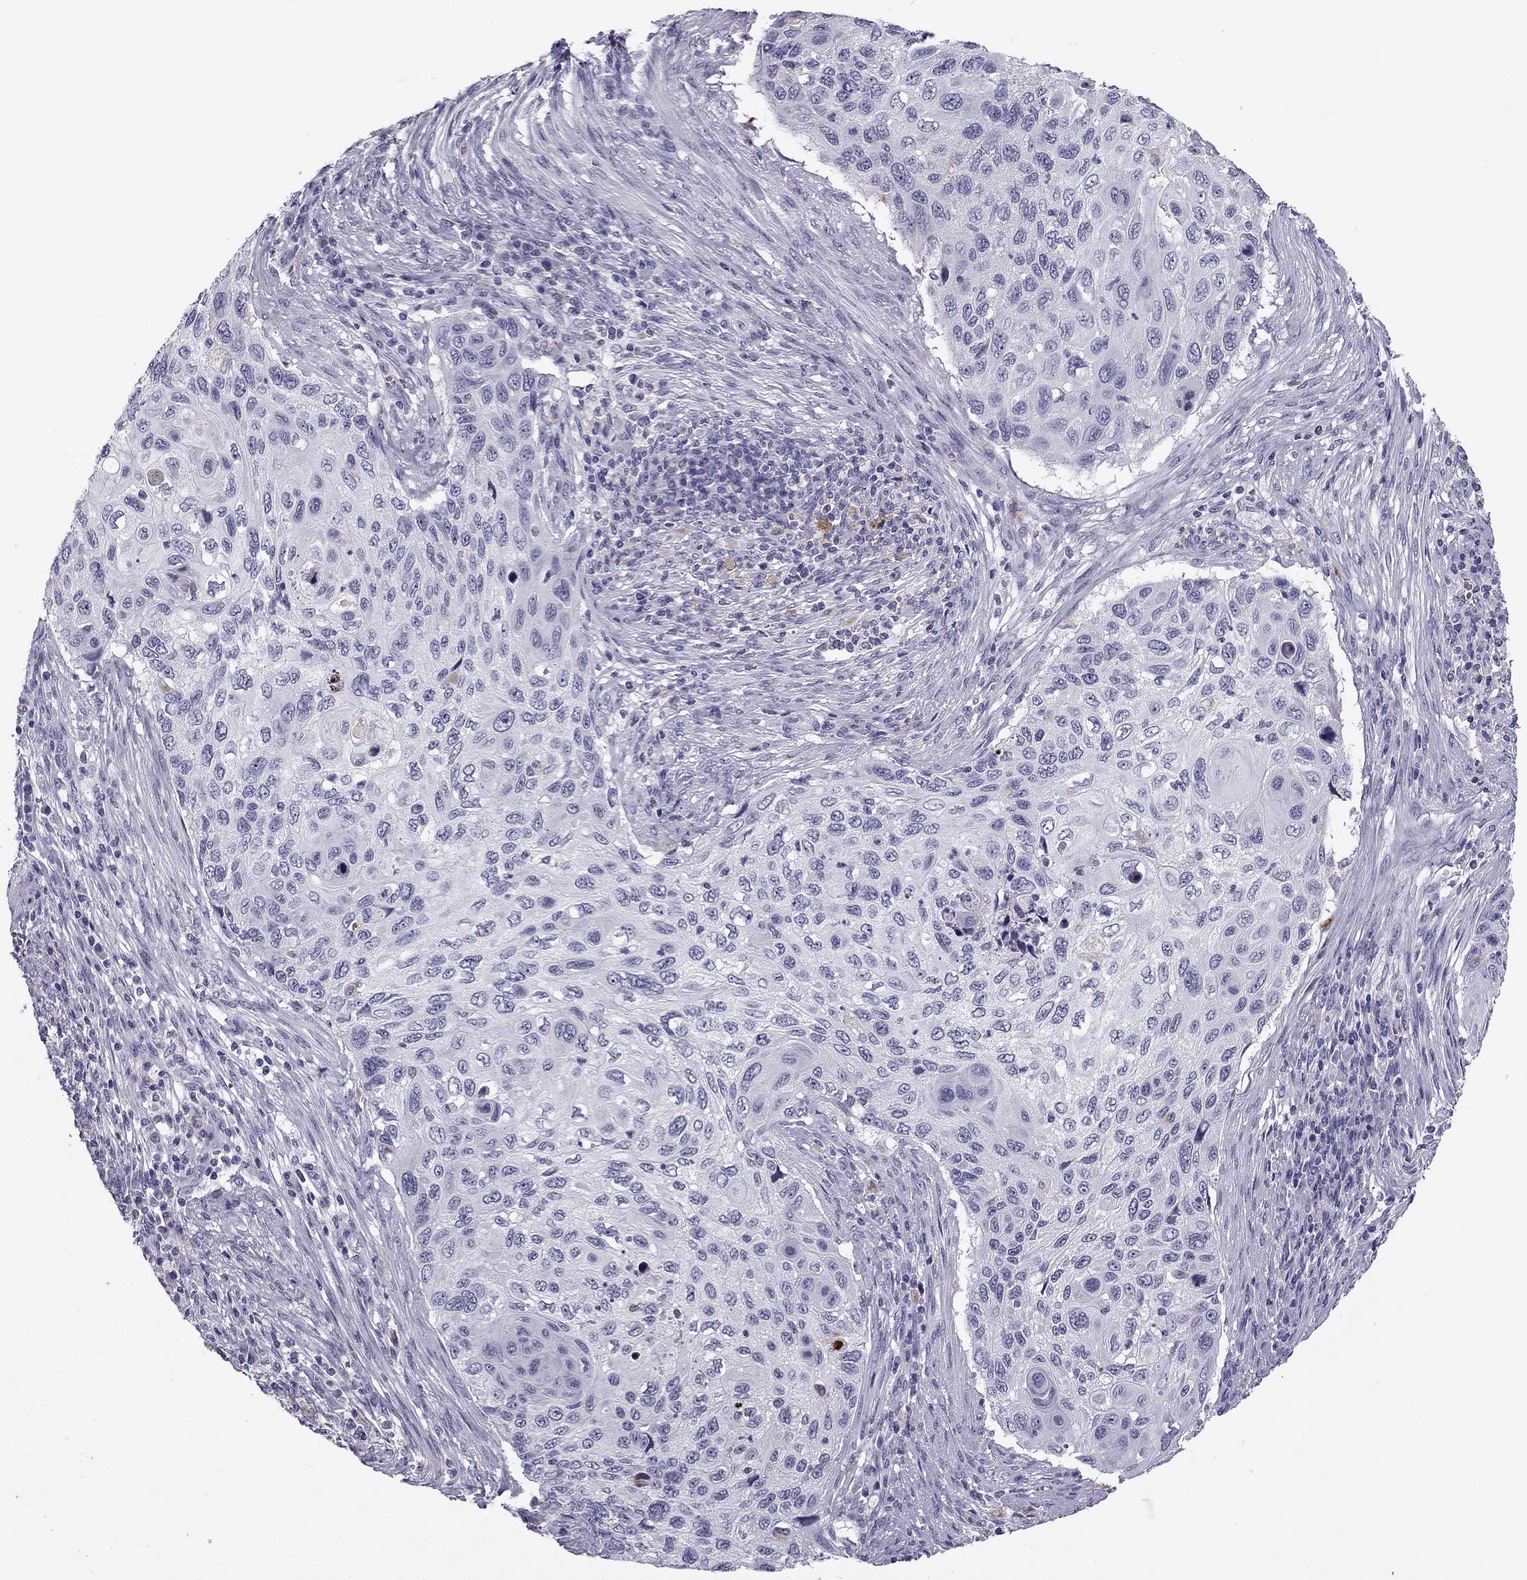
{"staining": {"intensity": "negative", "quantity": "none", "location": "none"}, "tissue": "cervical cancer", "cell_type": "Tumor cells", "image_type": "cancer", "snomed": [{"axis": "morphology", "description": "Squamous cell carcinoma, NOS"}, {"axis": "topography", "description": "Cervix"}], "caption": "Immunohistochemical staining of human cervical squamous cell carcinoma demonstrates no significant positivity in tumor cells. (DAB (3,3'-diaminobenzidine) IHC, high magnification).", "gene": "MC5R", "patient": {"sex": "female", "age": 70}}